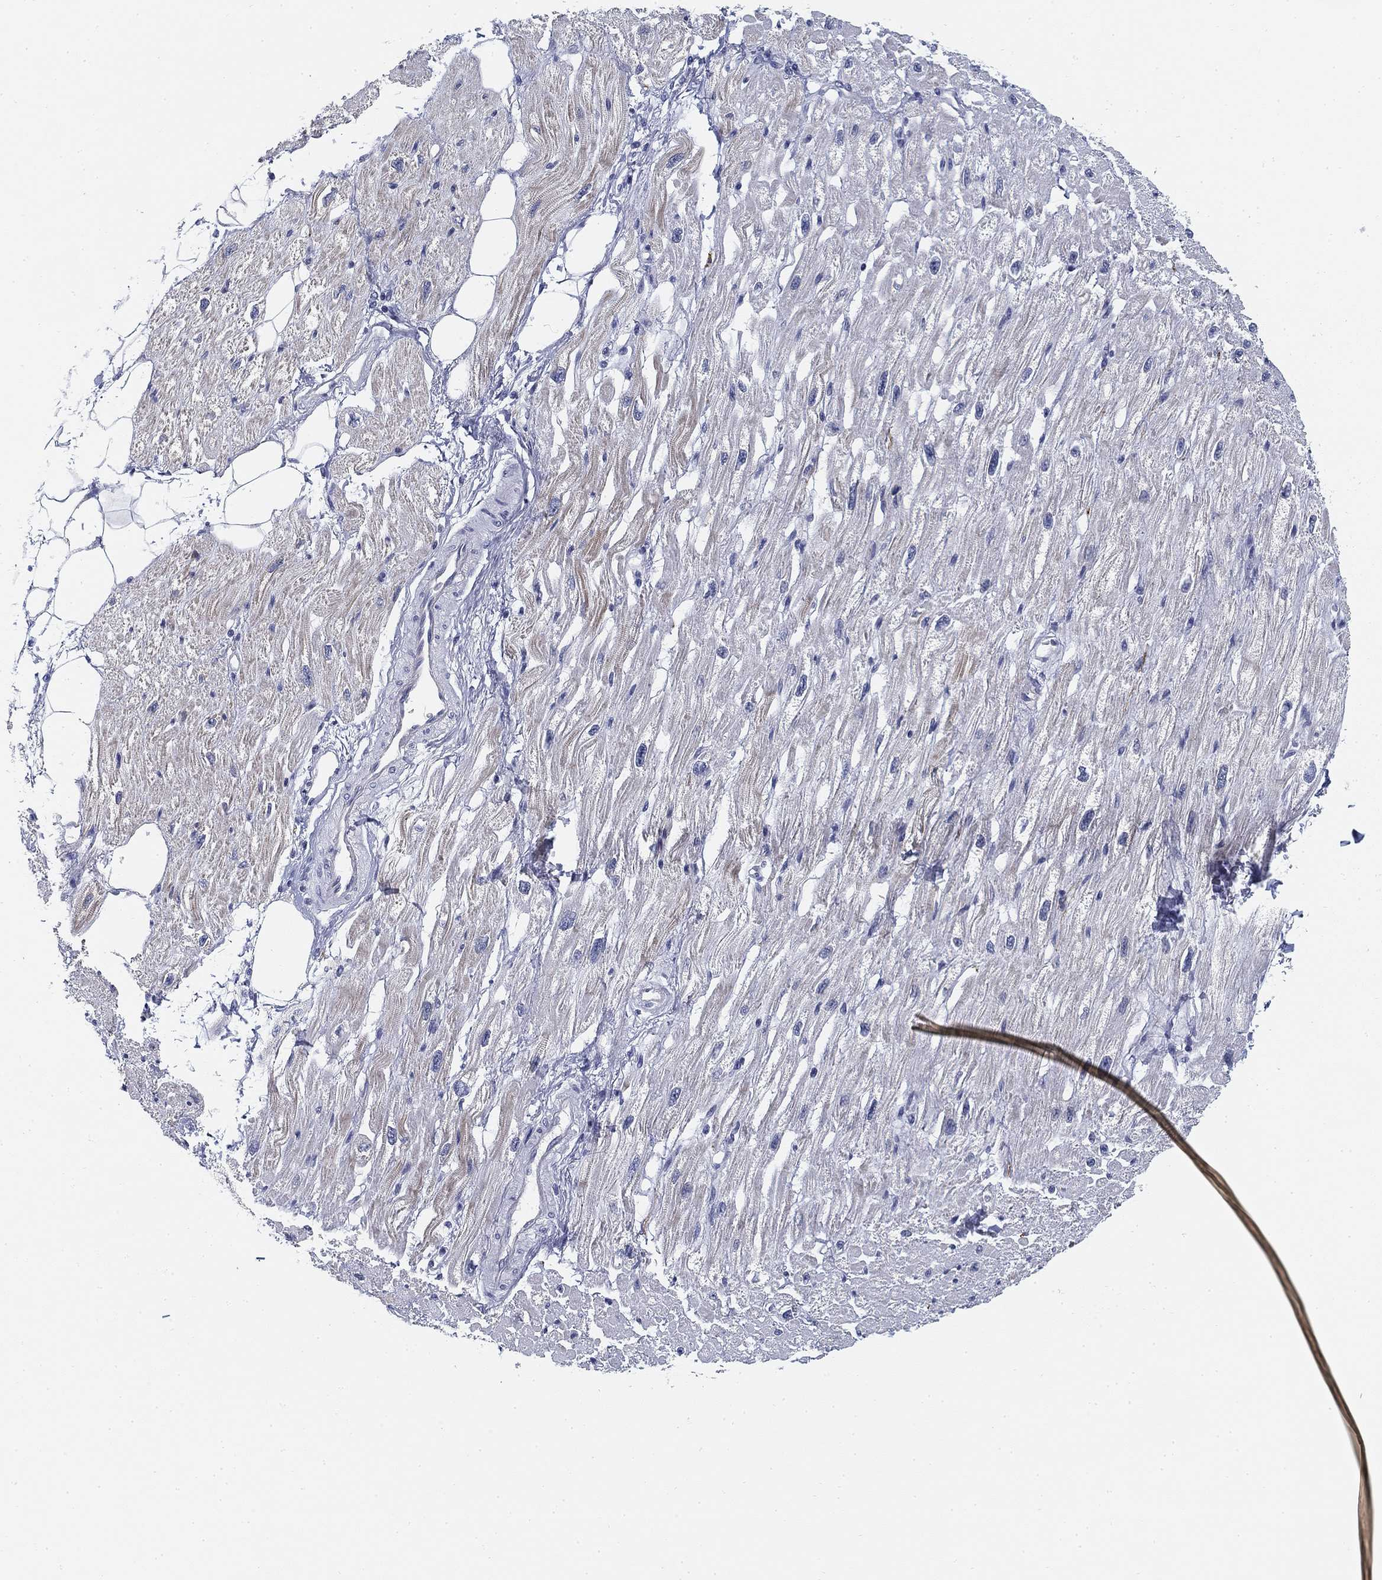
{"staining": {"intensity": "negative", "quantity": "none", "location": "none"}, "tissue": "heart muscle", "cell_type": "Cardiomyocytes", "image_type": "normal", "snomed": [{"axis": "morphology", "description": "Normal tissue, NOS"}, {"axis": "topography", "description": "Heart"}], "caption": "DAB immunohistochemical staining of normal heart muscle shows no significant positivity in cardiomyocytes.", "gene": "SLC2A5", "patient": {"sex": "male", "age": 66}}